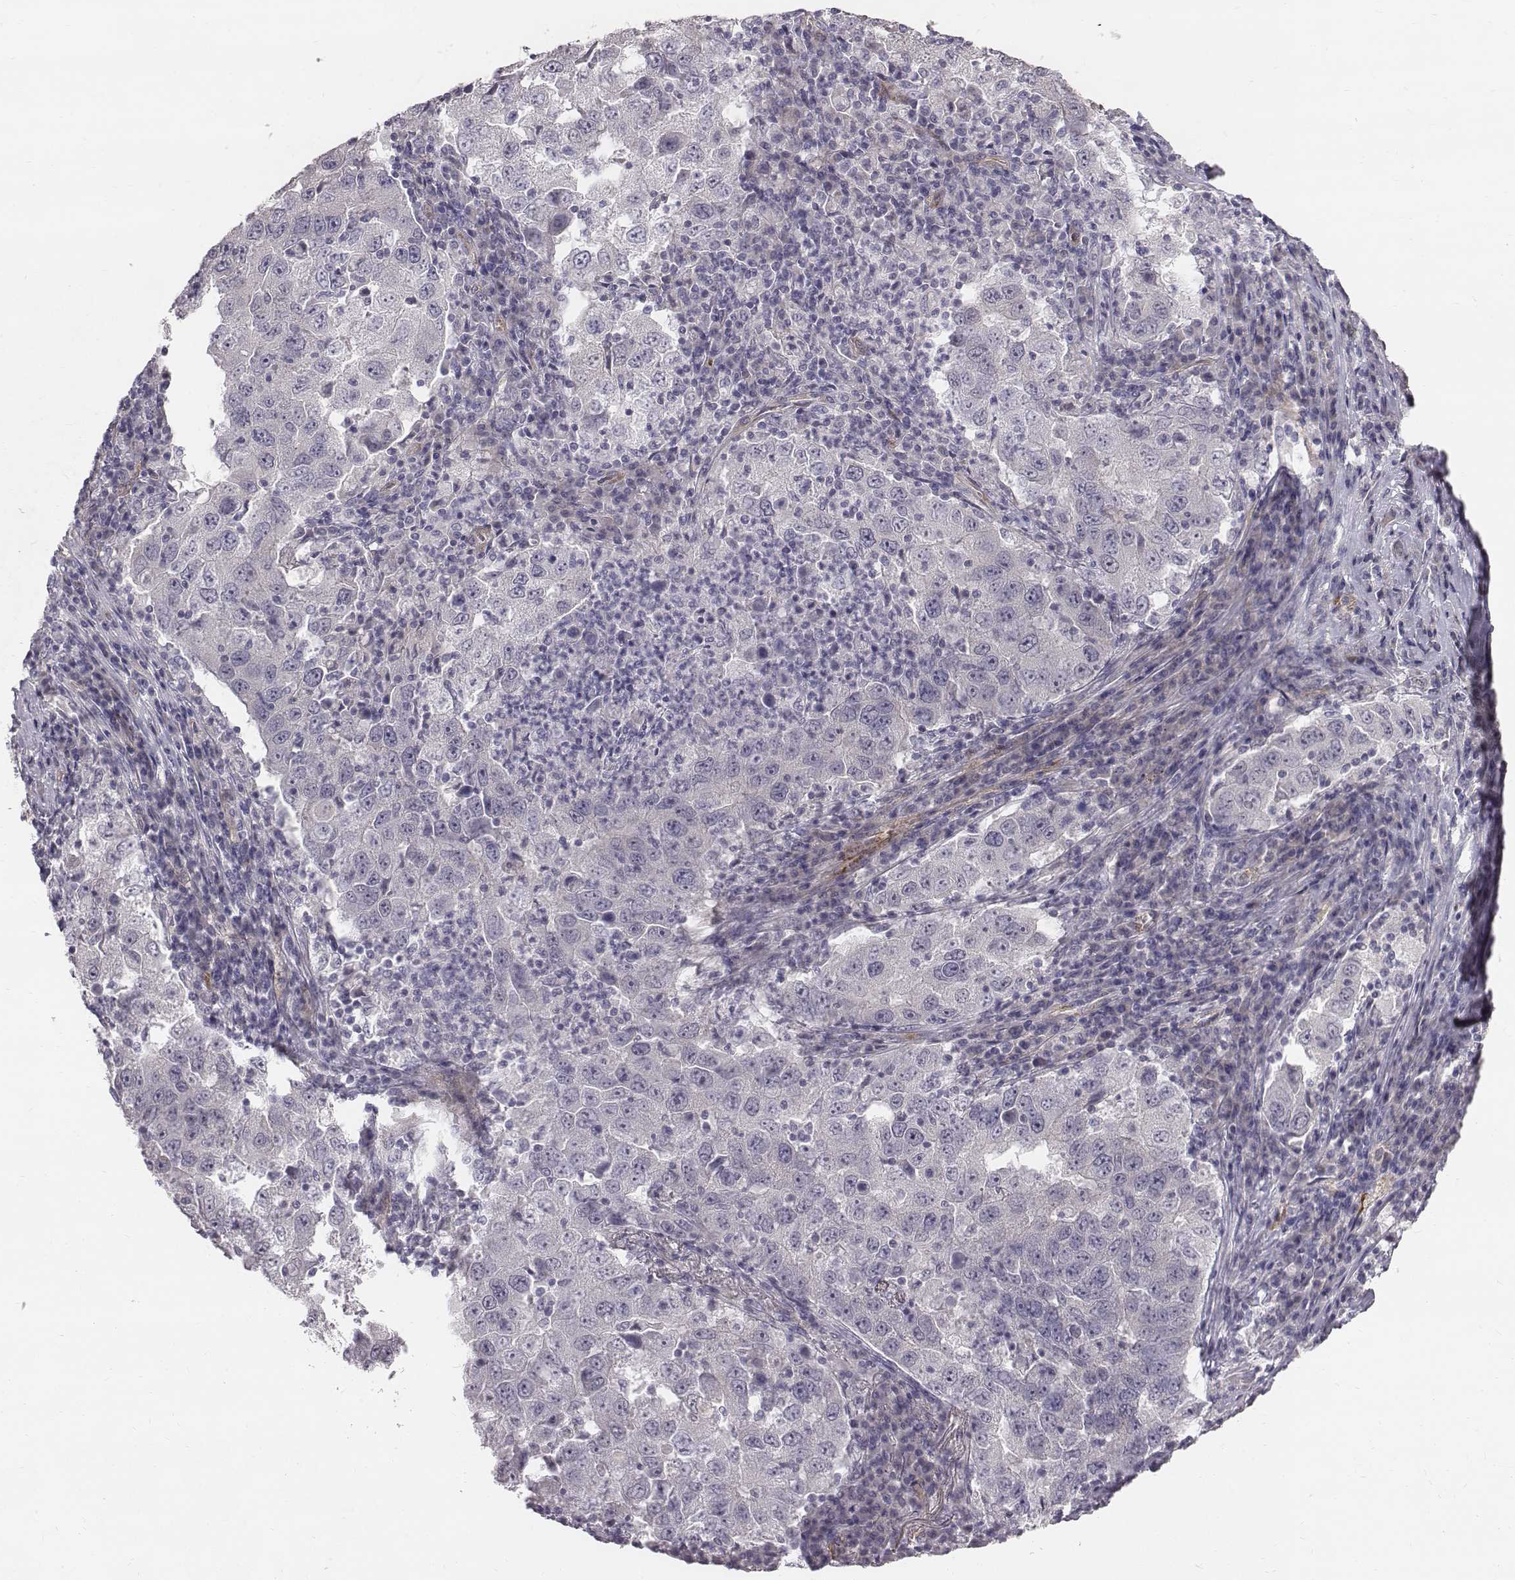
{"staining": {"intensity": "negative", "quantity": "none", "location": "none"}, "tissue": "lung cancer", "cell_type": "Tumor cells", "image_type": "cancer", "snomed": [{"axis": "morphology", "description": "Adenocarcinoma, NOS"}, {"axis": "topography", "description": "Lung"}], "caption": "The immunohistochemistry (IHC) photomicrograph has no significant expression in tumor cells of lung cancer tissue.", "gene": "PRKCZ", "patient": {"sex": "male", "age": 73}}